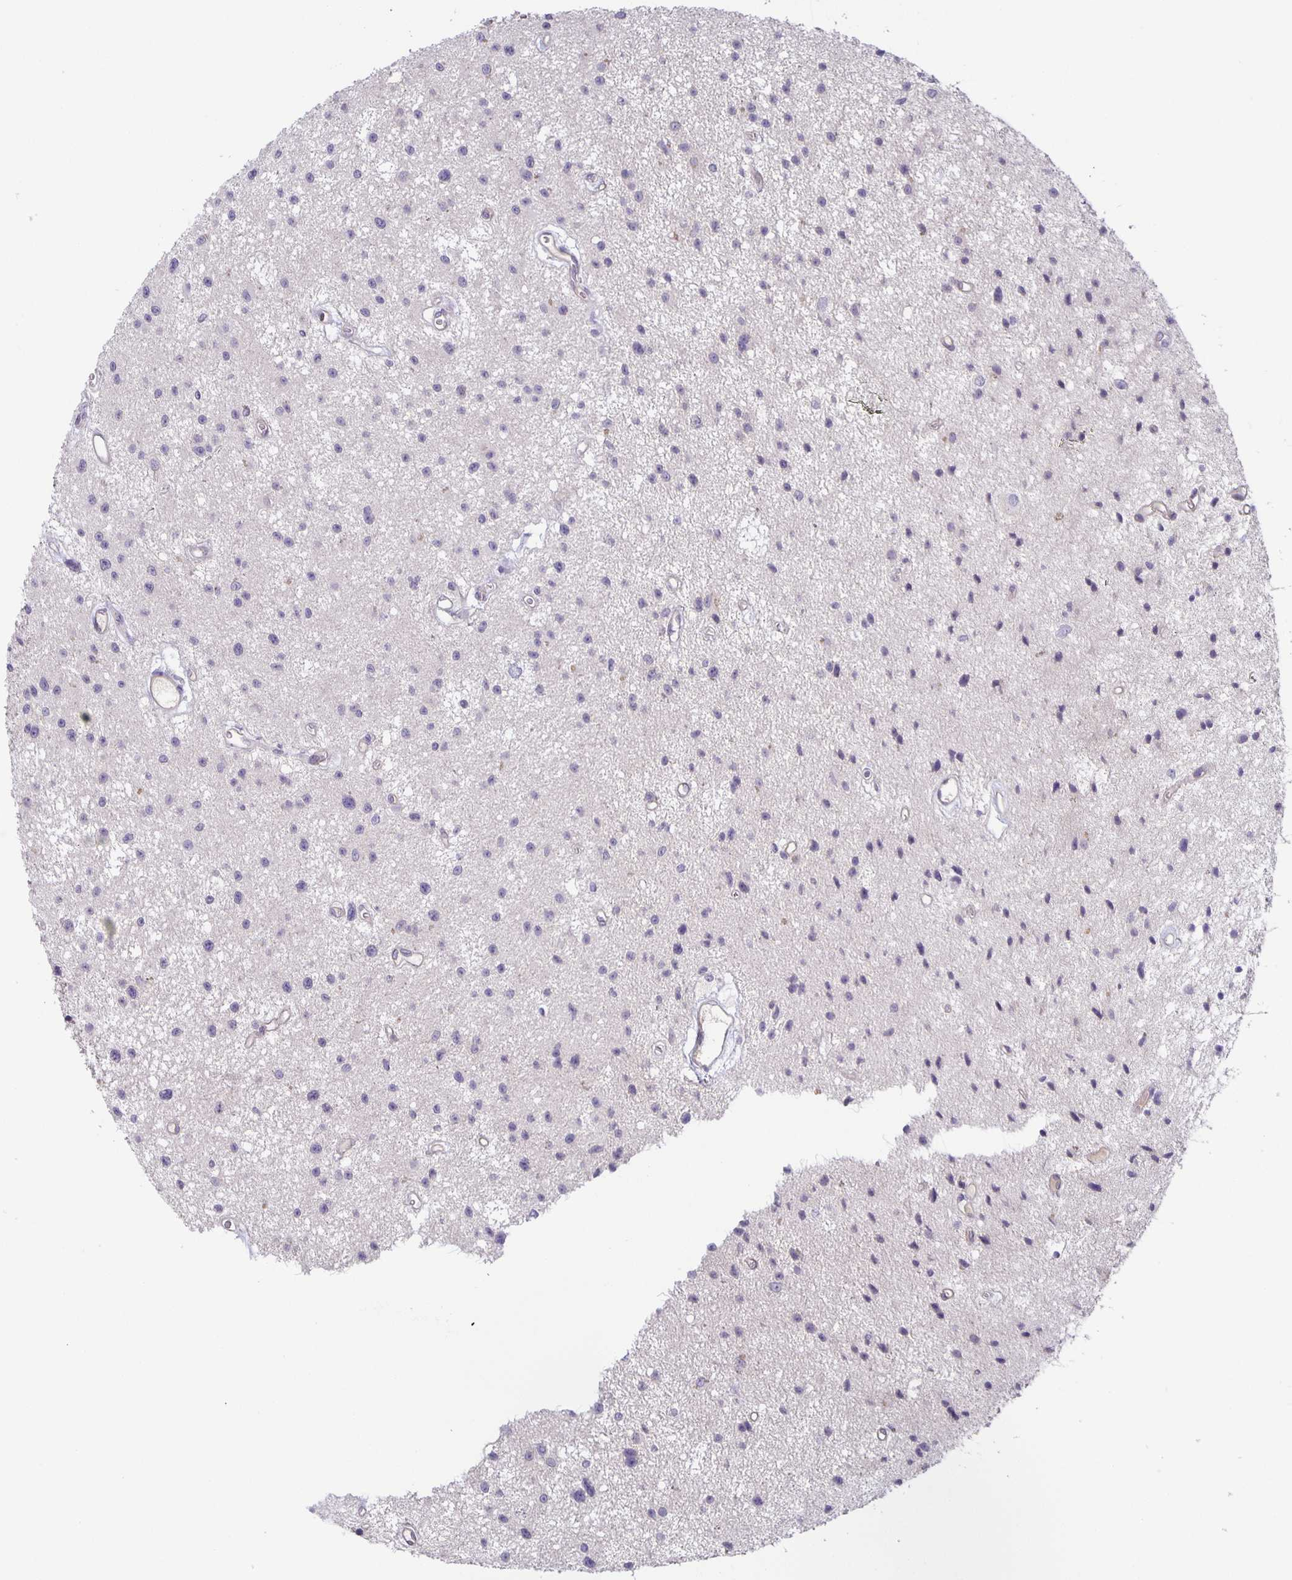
{"staining": {"intensity": "negative", "quantity": "none", "location": "none"}, "tissue": "glioma", "cell_type": "Tumor cells", "image_type": "cancer", "snomed": [{"axis": "morphology", "description": "Glioma, malignant, Low grade"}, {"axis": "topography", "description": "Brain"}], "caption": "This is an immunohistochemistry (IHC) histopathology image of malignant glioma (low-grade). There is no positivity in tumor cells.", "gene": "PTPN3", "patient": {"sex": "male", "age": 43}}